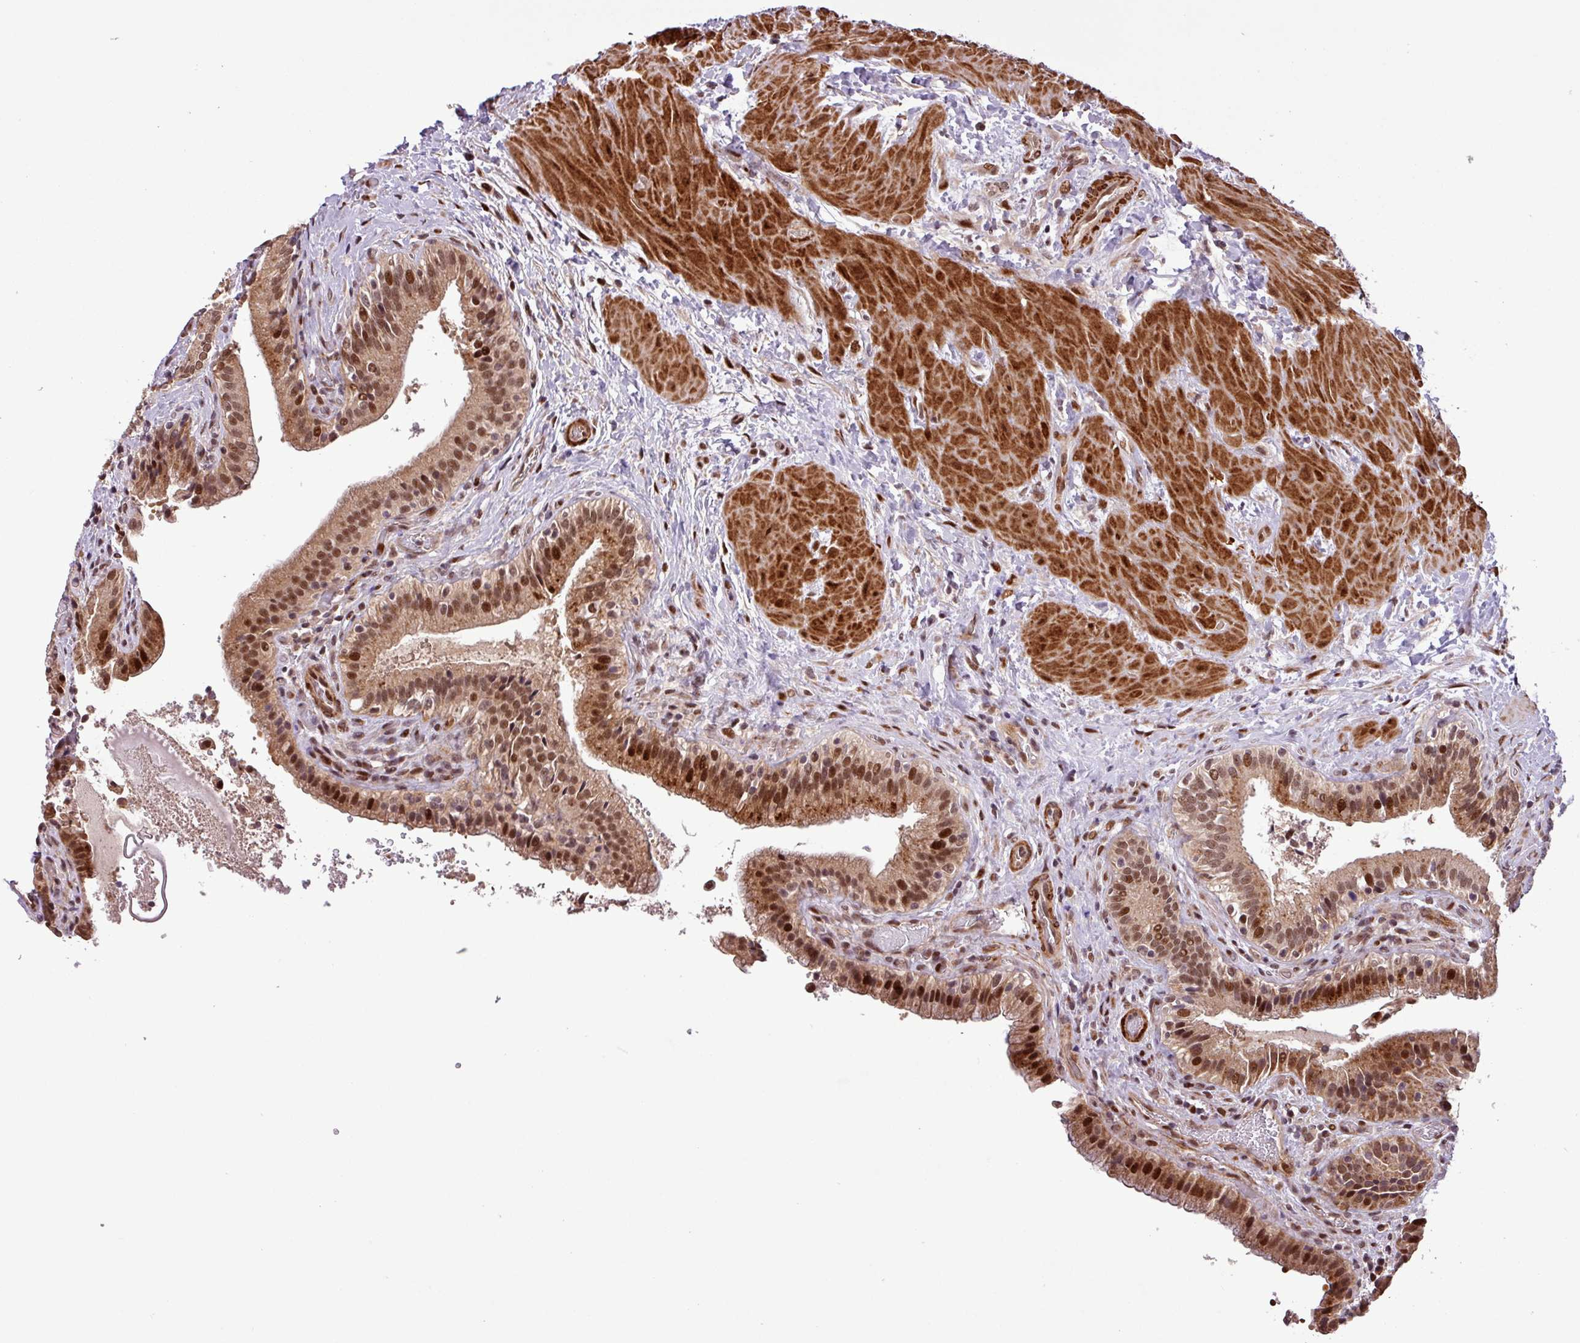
{"staining": {"intensity": "strong", "quantity": ">75%", "location": "cytoplasmic/membranous,nuclear"}, "tissue": "gallbladder", "cell_type": "Glandular cells", "image_type": "normal", "snomed": [{"axis": "morphology", "description": "Normal tissue, NOS"}, {"axis": "topography", "description": "Gallbladder"}], "caption": "Glandular cells show strong cytoplasmic/membranous,nuclear positivity in approximately >75% of cells in normal gallbladder.", "gene": "SLC22A24", "patient": {"sex": "male", "age": 24}}